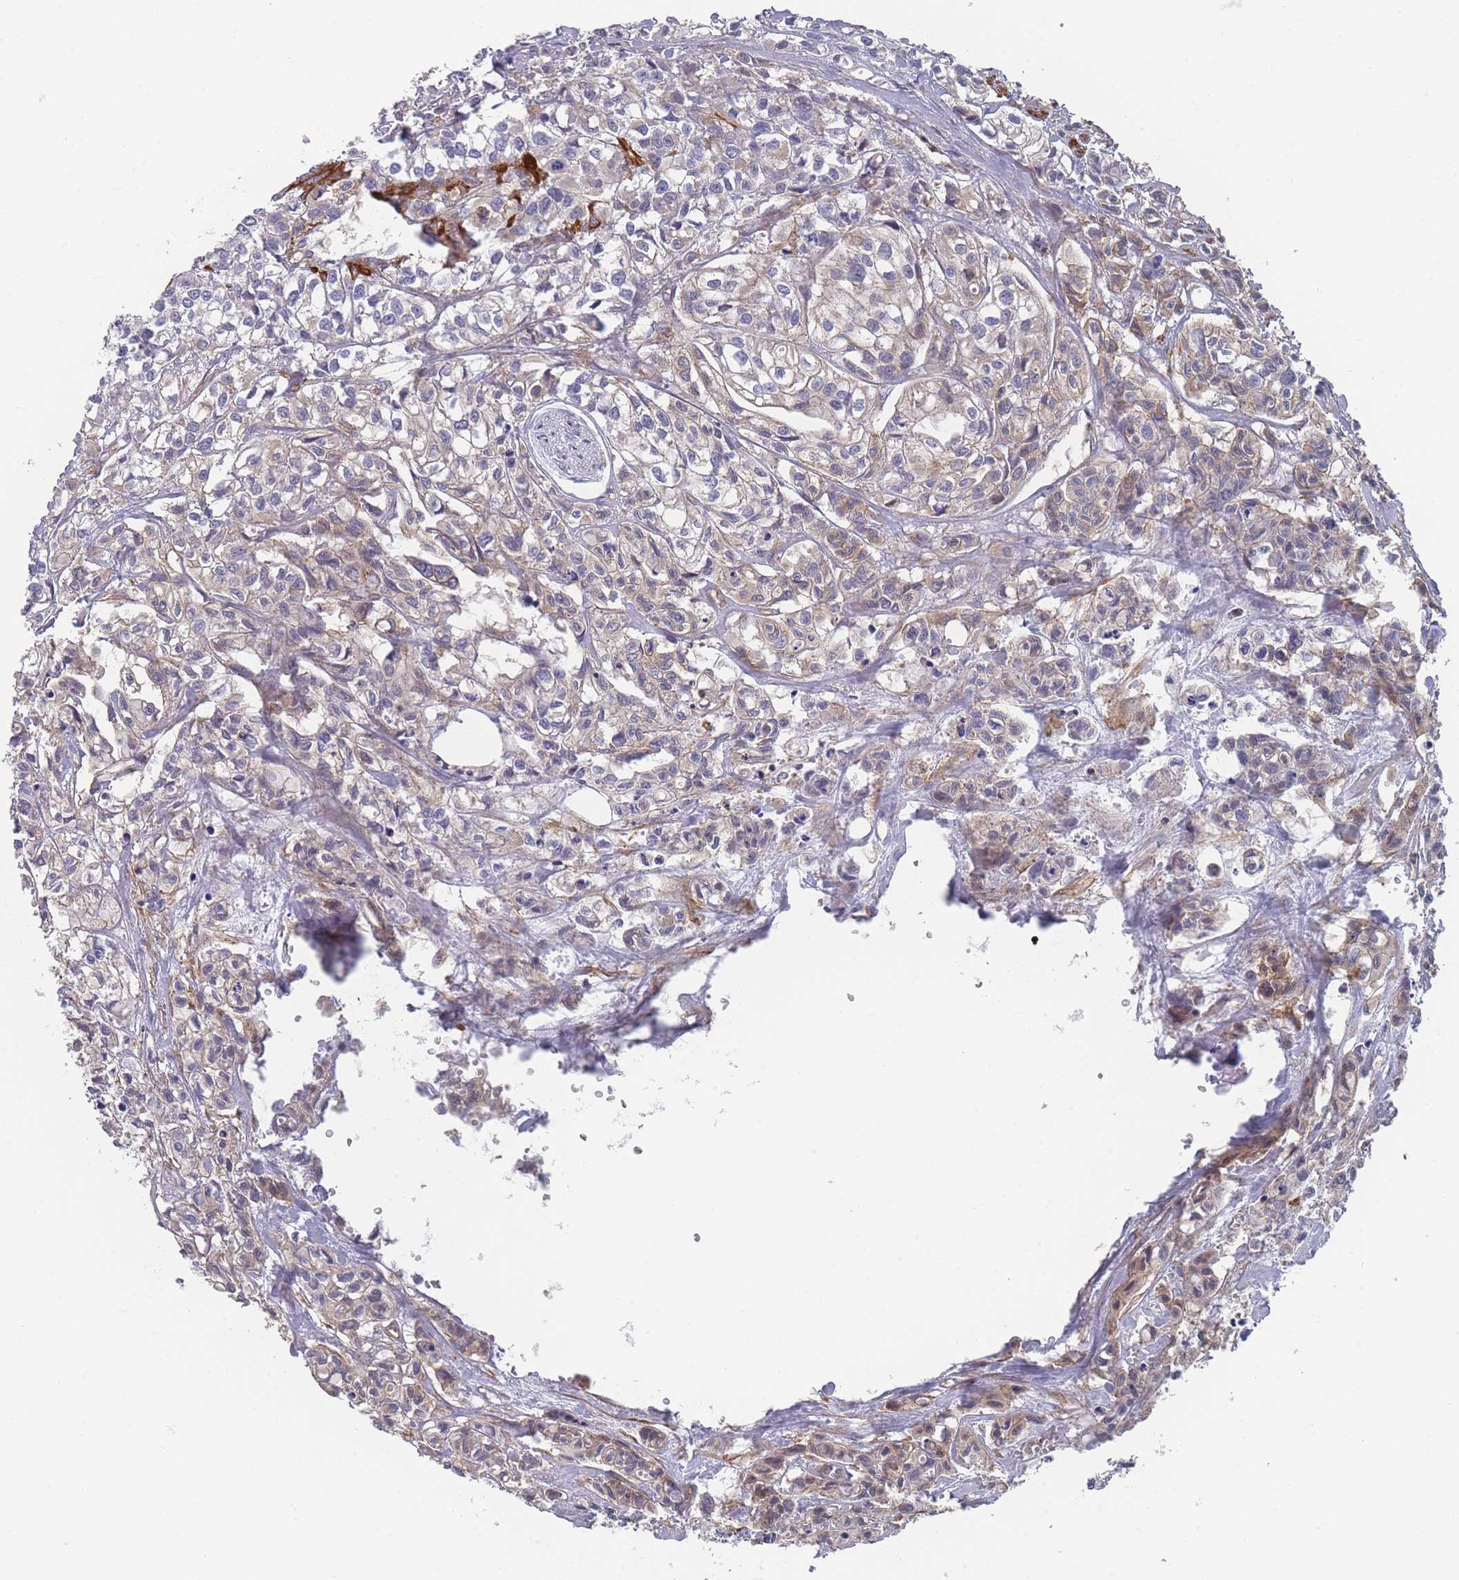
{"staining": {"intensity": "weak", "quantity": "<25%", "location": "cytoplasmic/membranous"}, "tissue": "urothelial cancer", "cell_type": "Tumor cells", "image_type": "cancer", "snomed": [{"axis": "morphology", "description": "Urothelial carcinoma, High grade"}, {"axis": "topography", "description": "Urinary bladder"}], "caption": "High-grade urothelial carcinoma was stained to show a protein in brown. There is no significant positivity in tumor cells. (Stains: DAB (3,3'-diaminobenzidine) immunohistochemistry (IHC) with hematoxylin counter stain, Microscopy: brightfield microscopy at high magnification).", "gene": "SCCPDH", "patient": {"sex": "male", "age": 67}}